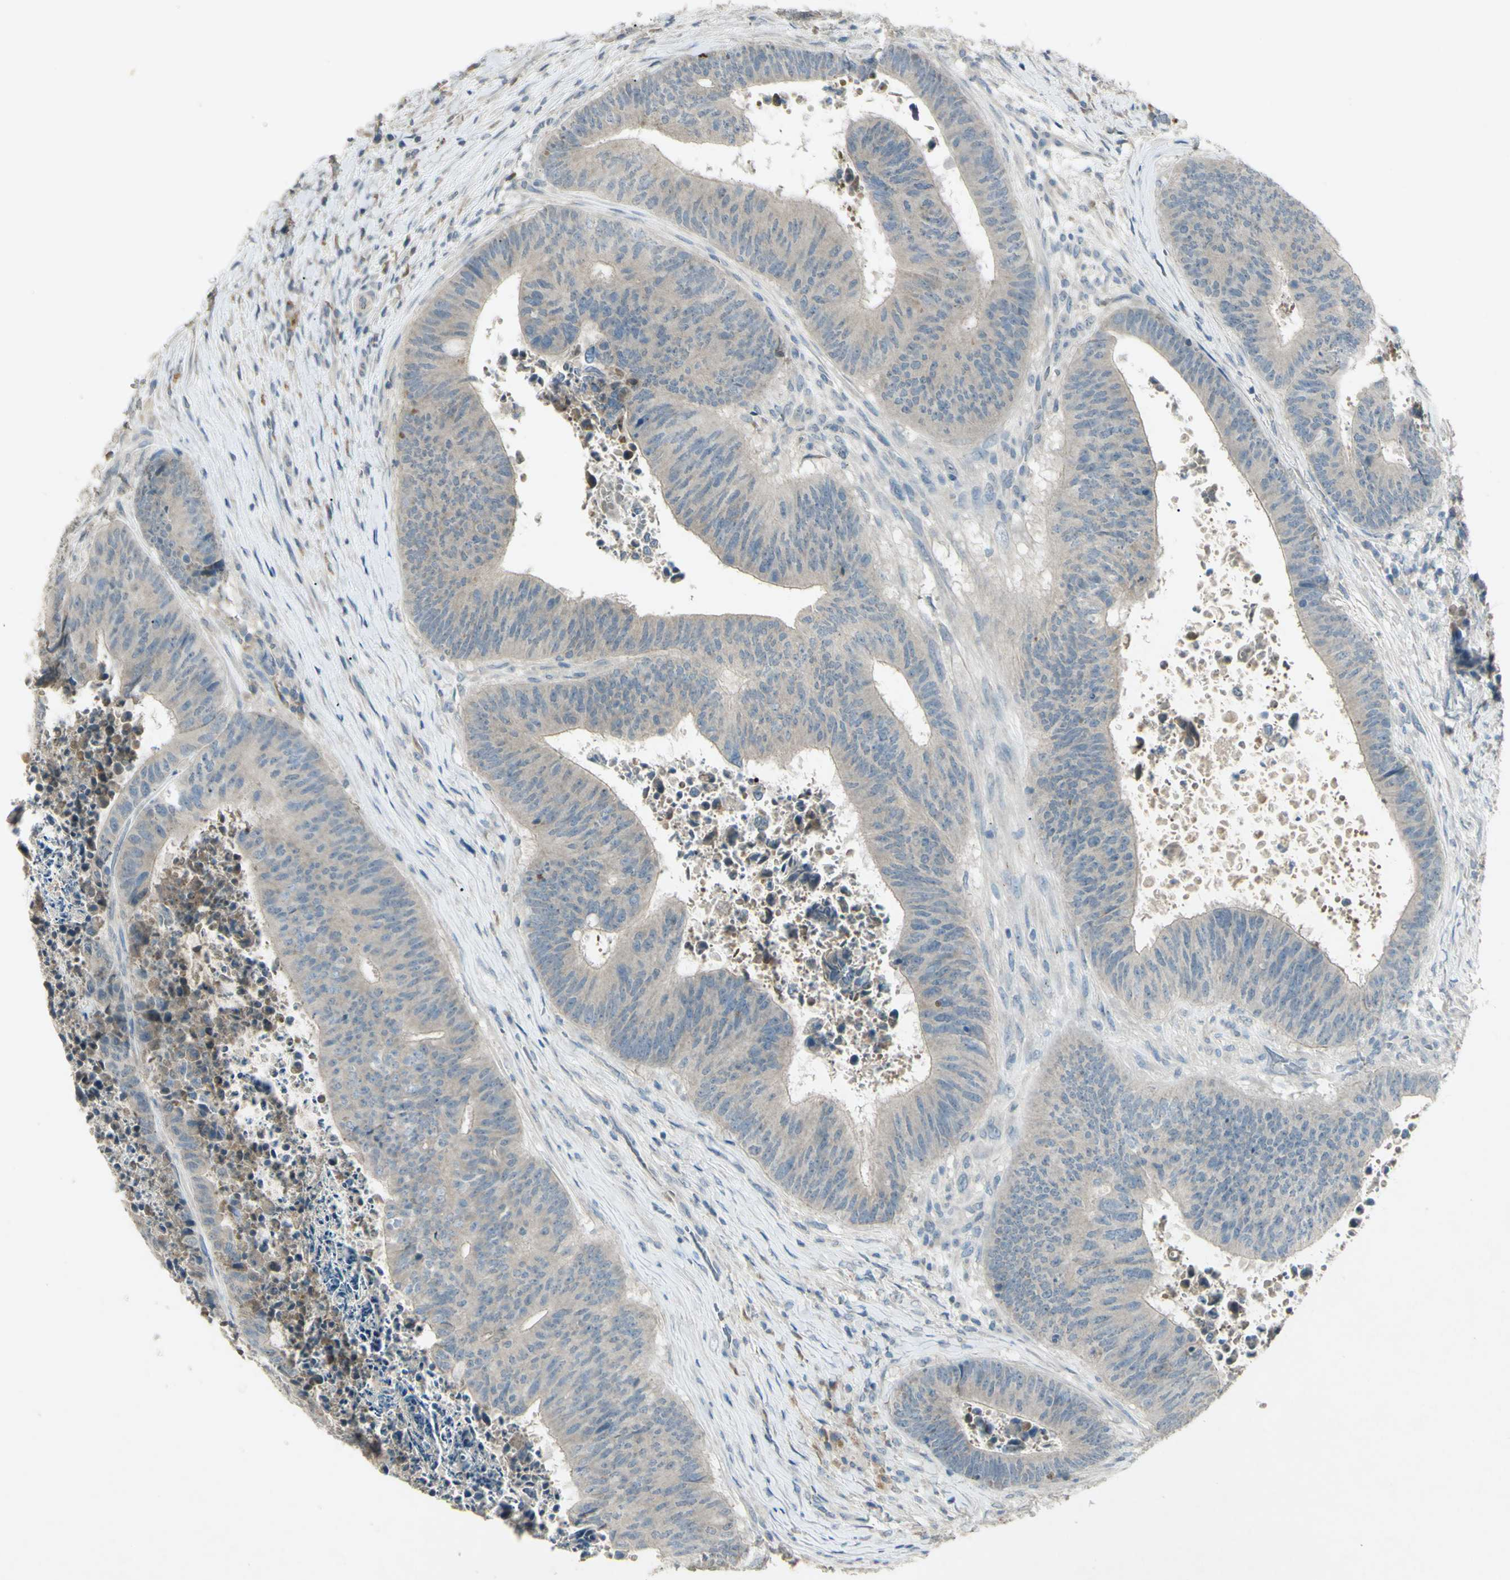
{"staining": {"intensity": "weak", "quantity": ">75%", "location": "cytoplasmic/membranous"}, "tissue": "colorectal cancer", "cell_type": "Tumor cells", "image_type": "cancer", "snomed": [{"axis": "morphology", "description": "Adenocarcinoma, NOS"}, {"axis": "topography", "description": "Rectum"}], "caption": "Immunohistochemical staining of human adenocarcinoma (colorectal) reveals low levels of weak cytoplasmic/membranous staining in about >75% of tumor cells.", "gene": "TIMM21", "patient": {"sex": "male", "age": 72}}